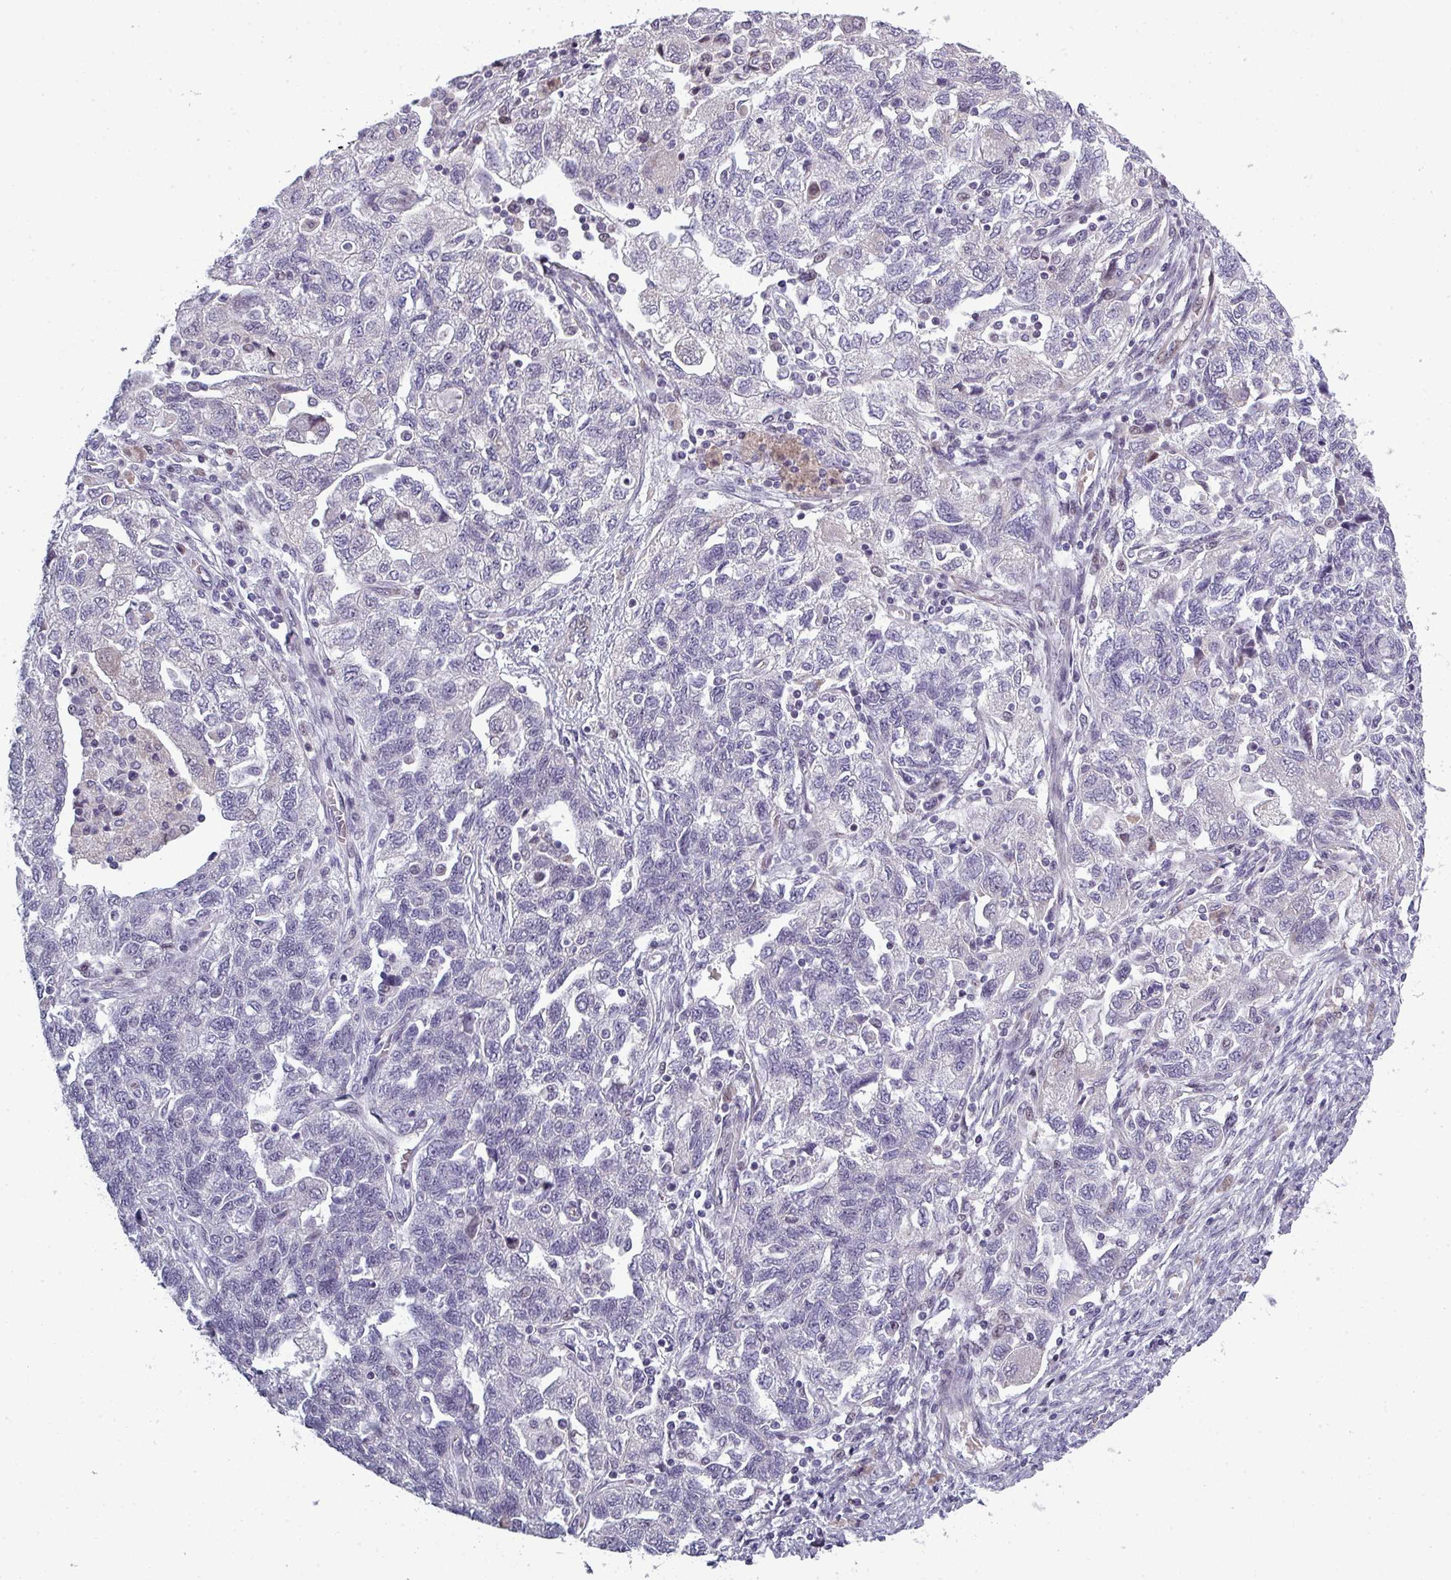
{"staining": {"intensity": "negative", "quantity": "none", "location": "none"}, "tissue": "ovarian cancer", "cell_type": "Tumor cells", "image_type": "cancer", "snomed": [{"axis": "morphology", "description": "Carcinoma, NOS"}, {"axis": "morphology", "description": "Cystadenocarcinoma, serous, NOS"}, {"axis": "topography", "description": "Ovary"}], "caption": "High magnification brightfield microscopy of ovarian cancer stained with DAB (brown) and counterstained with hematoxylin (blue): tumor cells show no significant expression.", "gene": "PRAMEF12", "patient": {"sex": "female", "age": 69}}